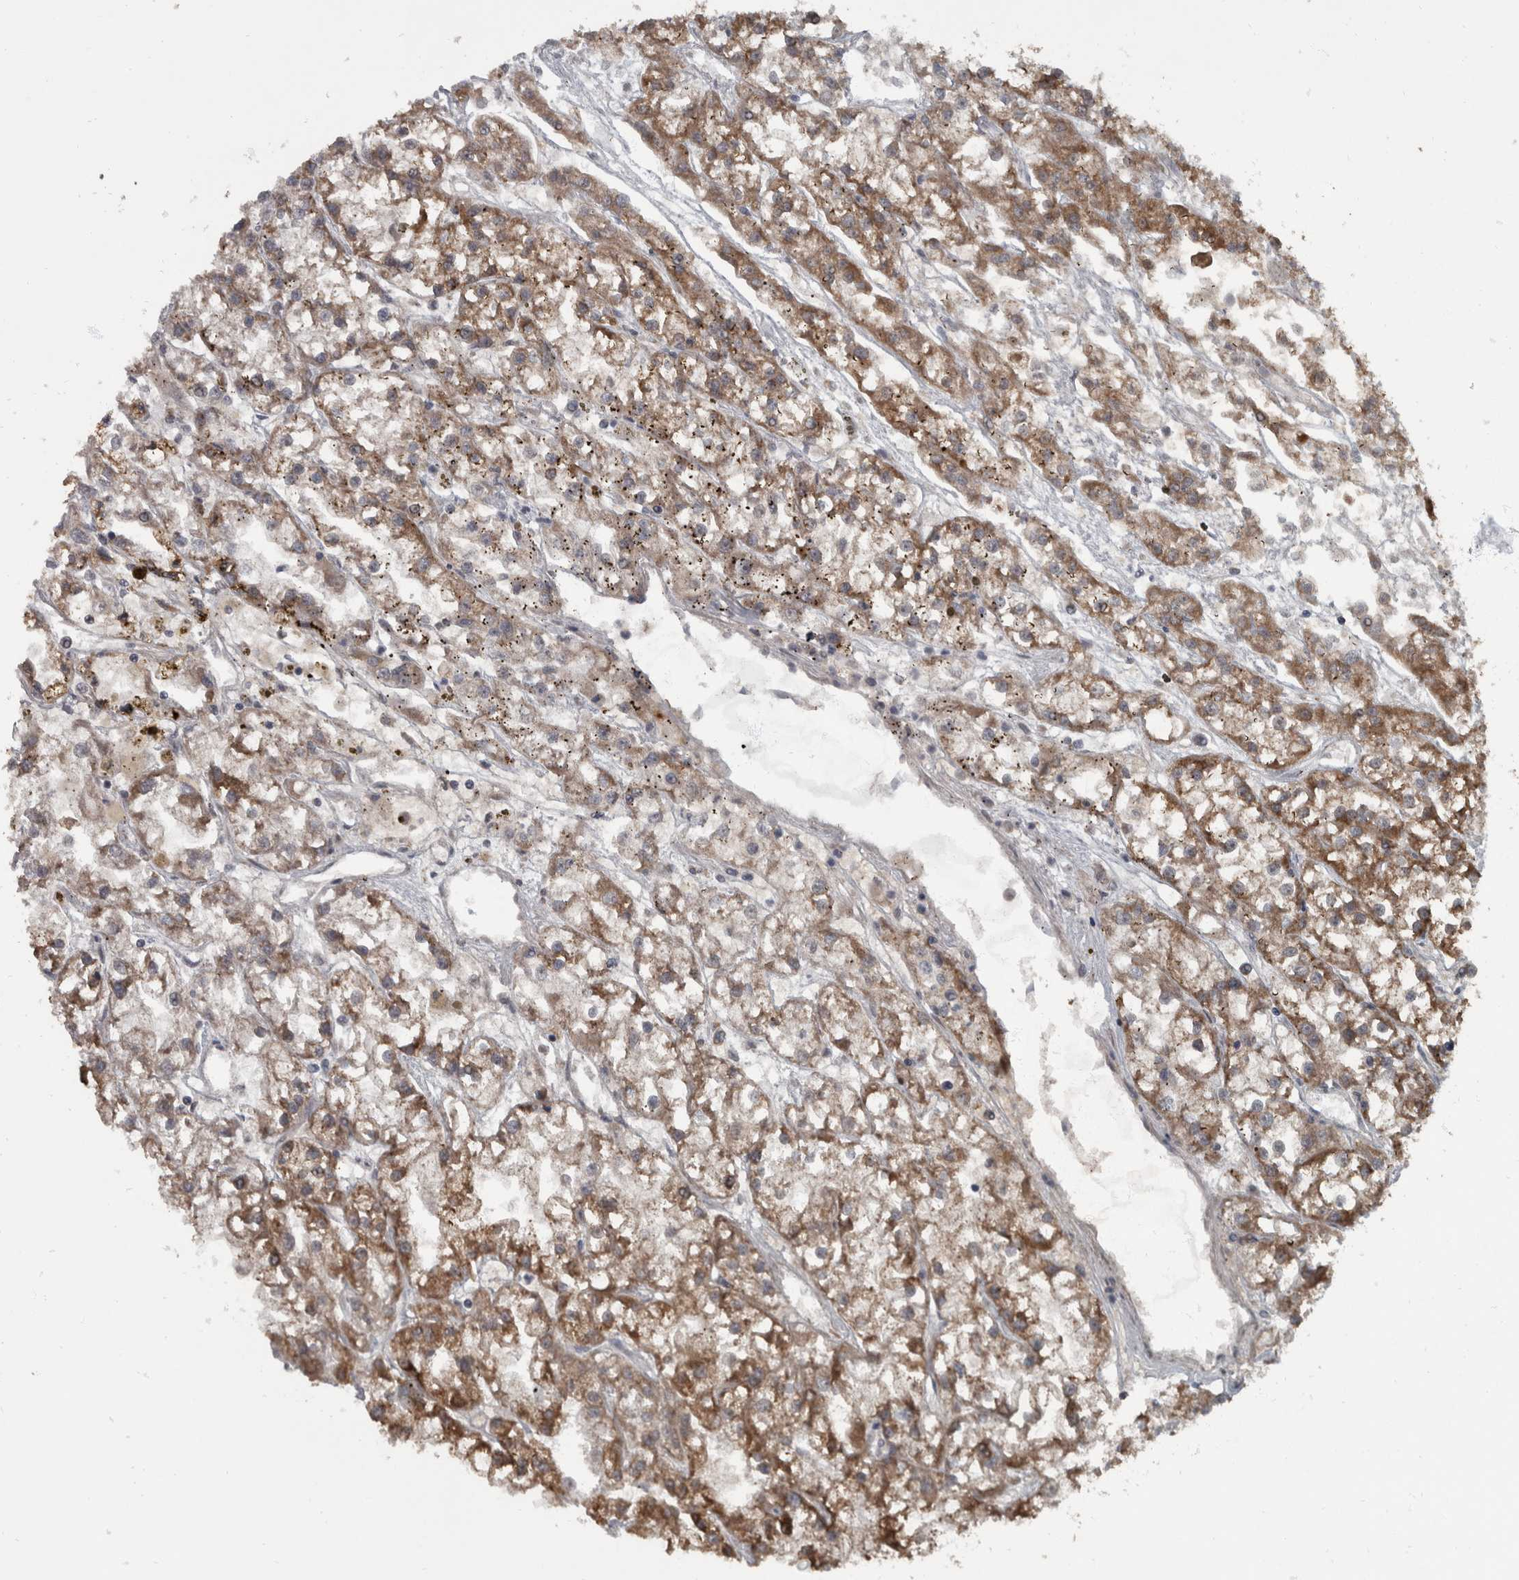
{"staining": {"intensity": "moderate", "quantity": ">75%", "location": "cytoplasmic/membranous"}, "tissue": "renal cancer", "cell_type": "Tumor cells", "image_type": "cancer", "snomed": [{"axis": "morphology", "description": "Adenocarcinoma, NOS"}, {"axis": "topography", "description": "Kidney"}], "caption": "IHC (DAB (3,3'-diaminobenzidine)) staining of renal cancer (adenocarcinoma) exhibits moderate cytoplasmic/membranous protein expression in approximately >75% of tumor cells.", "gene": "RABGGTB", "patient": {"sex": "female", "age": 52}}